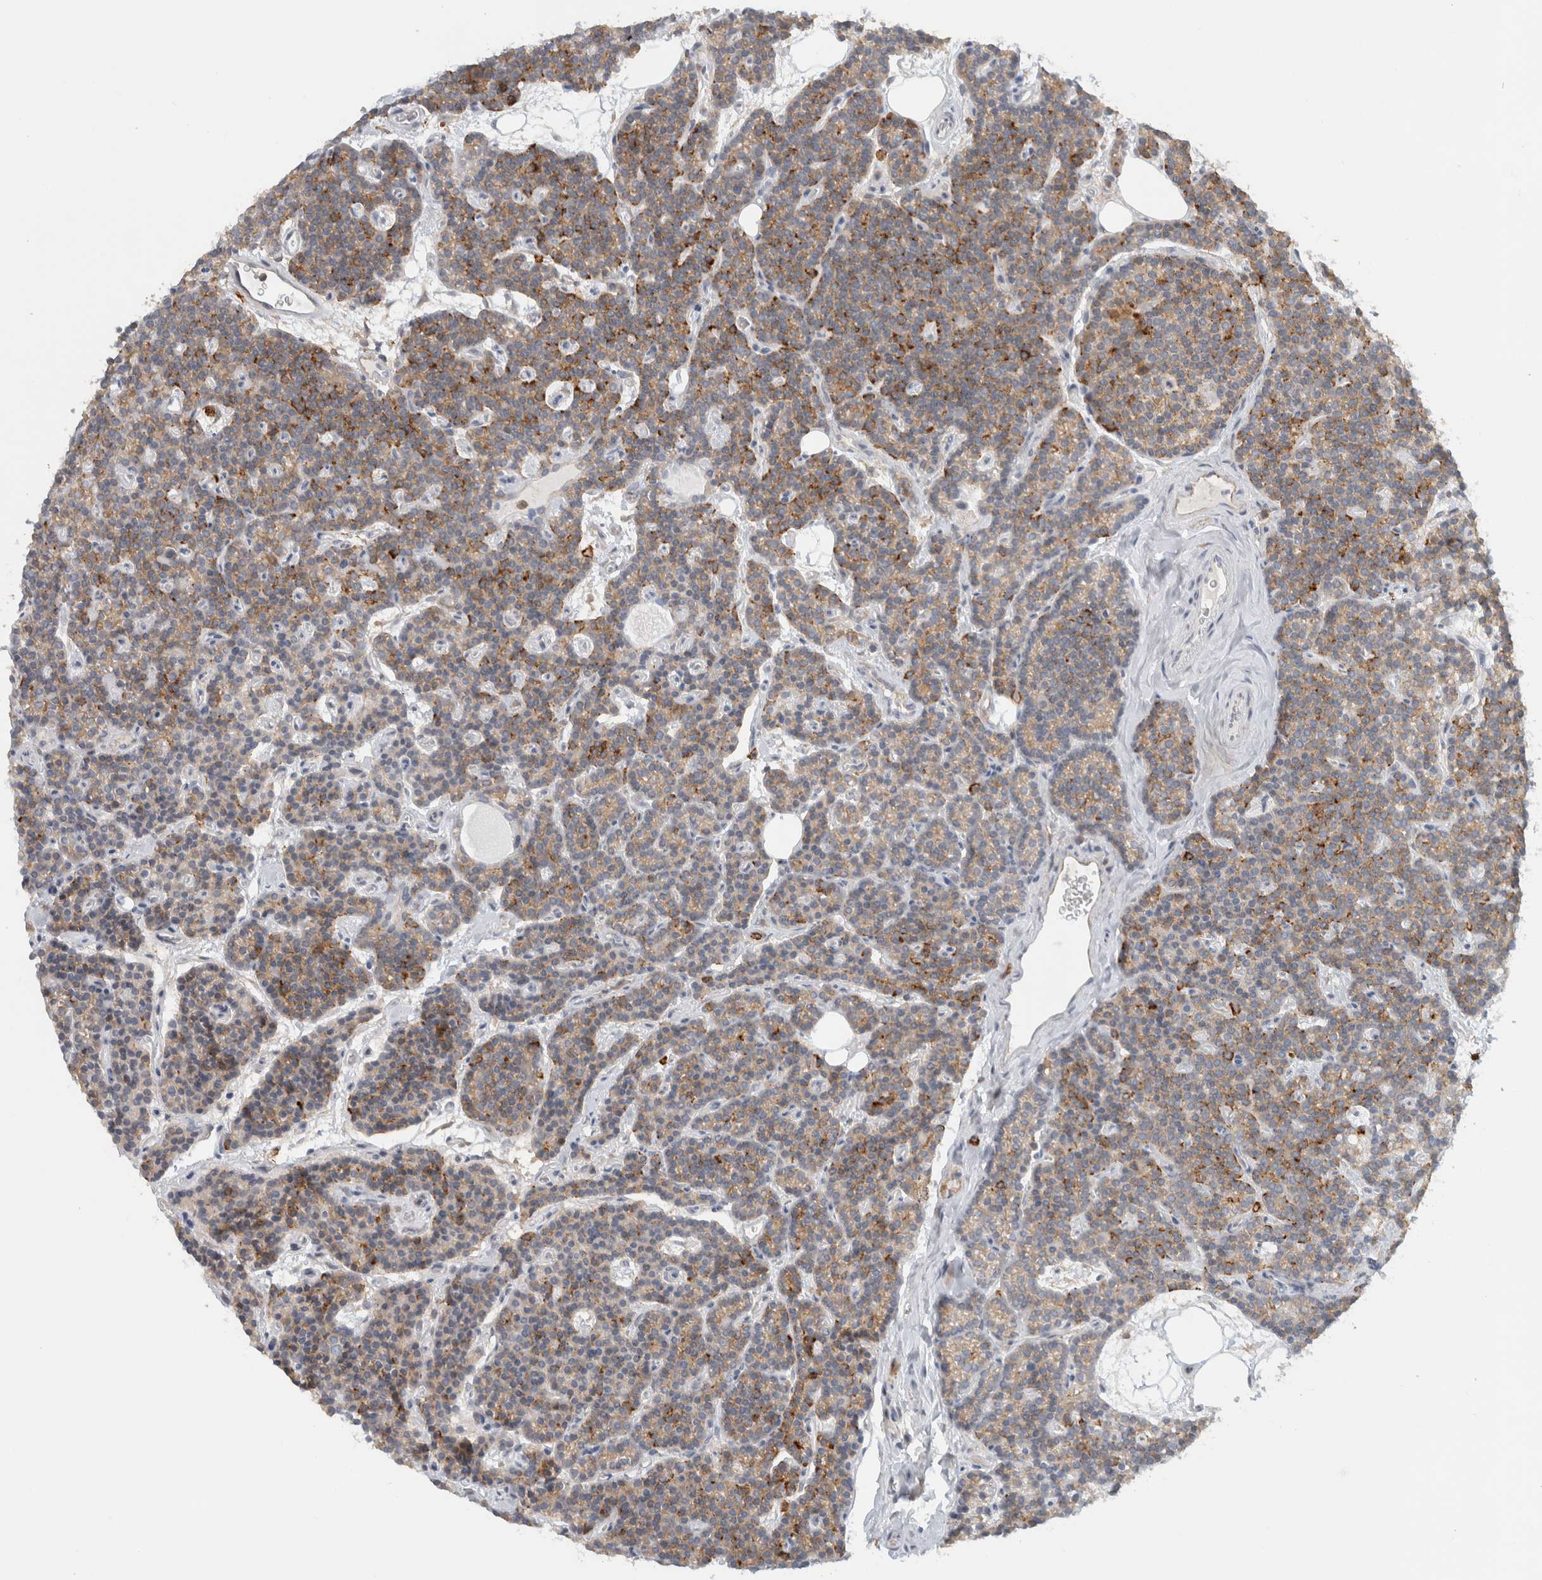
{"staining": {"intensity": "moderate", "quantity": "<25%", "location": "cytoplasmic/membranous"}, "tissue": "parathyroid gland", "cell_type": "Glandular cells", "image_type": "normal", "snomed": [{"axis": "morphology", "description": "Normal tissue, NOS"}, {"axis": "topography", "description": "Parathyroid gland"}], "caption": "This photomicrograph shows IHC staining of benign parathyroid gland, with low moderate cytoplasmic/membranous positivity in about <25% of glandular cells.", "gene": "ERCC6L2", "patient": {"sex": "male", "age": 42}}